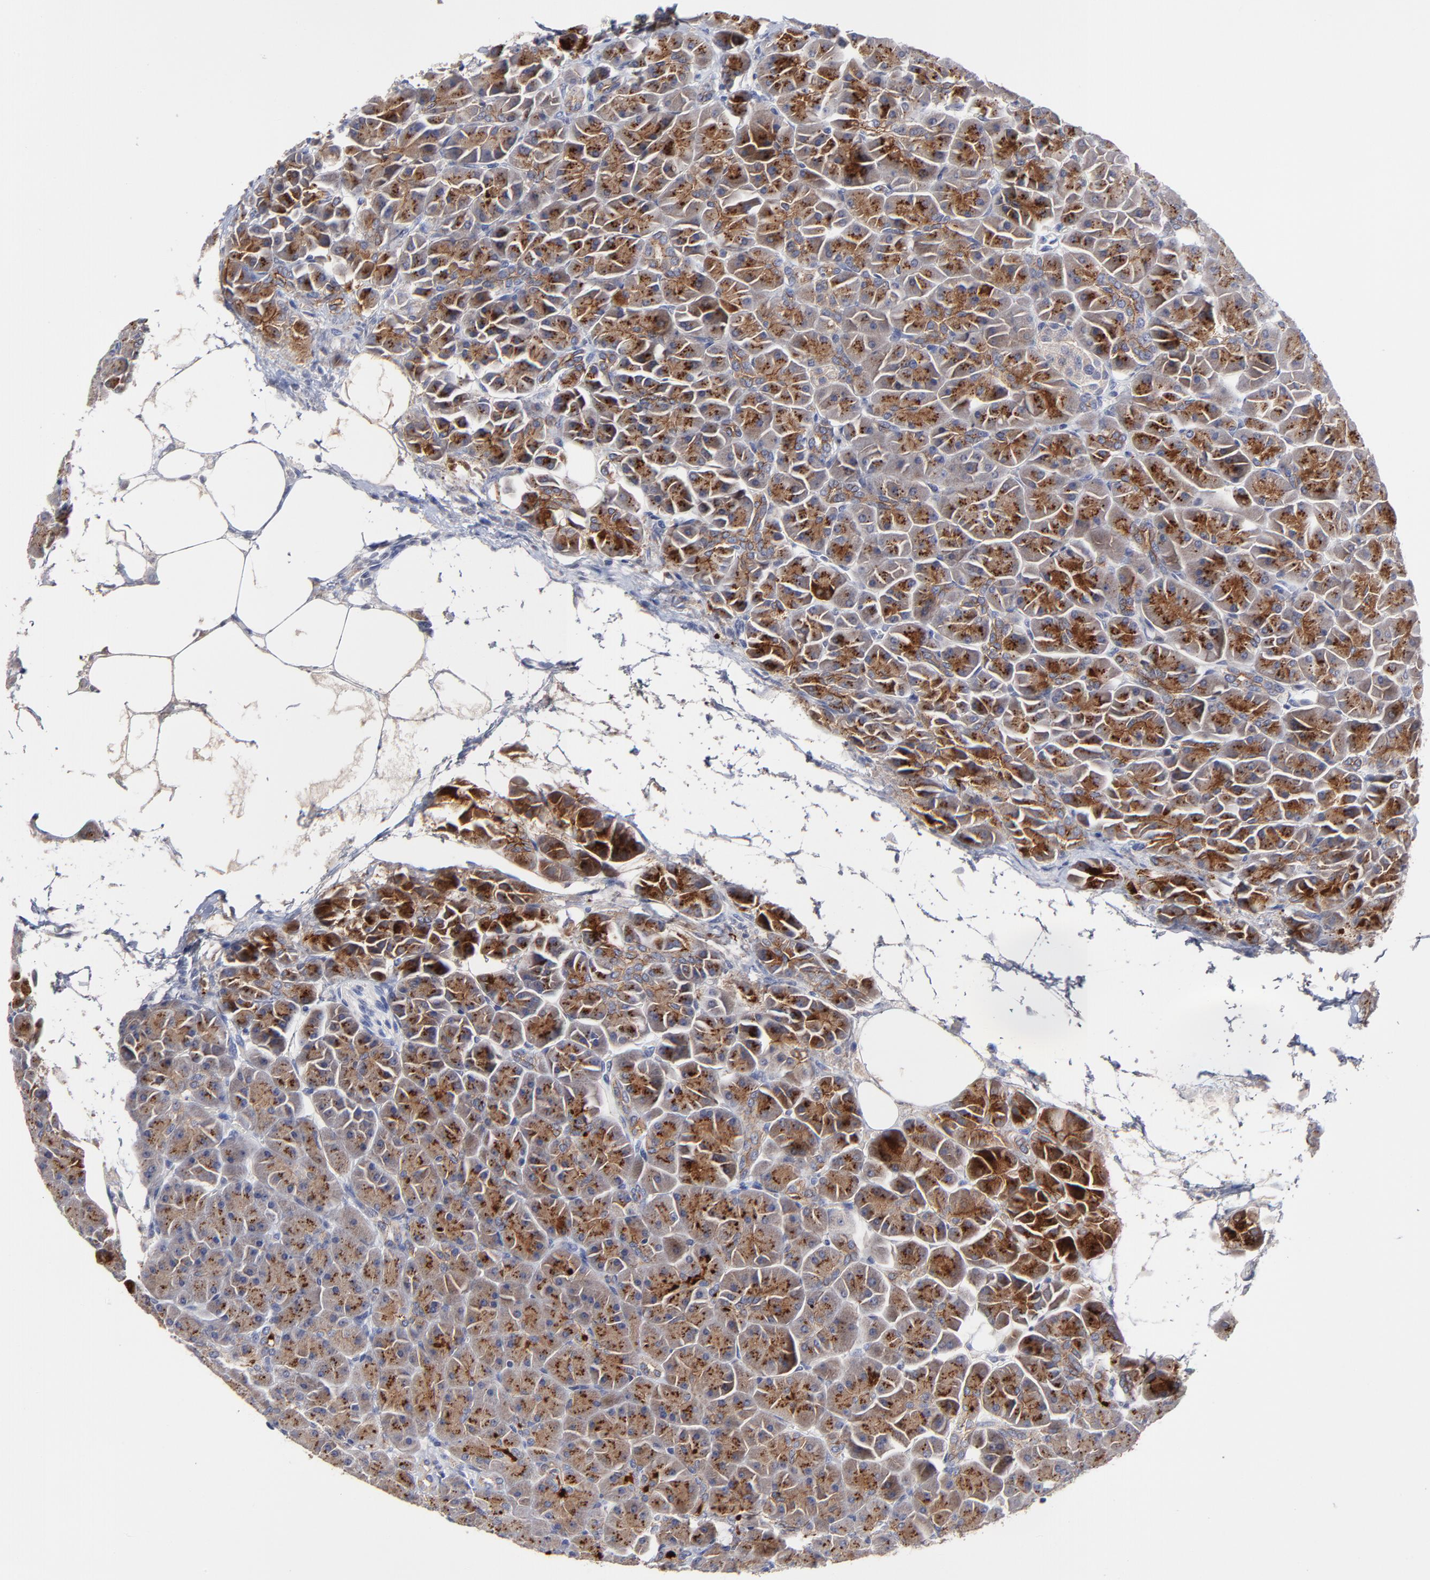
{"staining": {"intensity": "strong", "quantity": "25%-75%", "location": "cytoplasmic/membranous"}, "tissue": "pancreas", "cell_type": "Exocrine glandular cells", "image_type": "normal", "snomed": [{"axis": "morphology", "description": "Normal tissue, NOS"}, {"axis": "topography", "description": "Pancreas"}], "caption": "A micrograph showing strong cytoplasmic/membranous expression in about 25%-75% of exocrine glandular cells in unremarkable pancreas, as visualized by brown immunohistochemical staining.", "gene": "CXADR", "patient": {"sex": "male", "age": 66}}